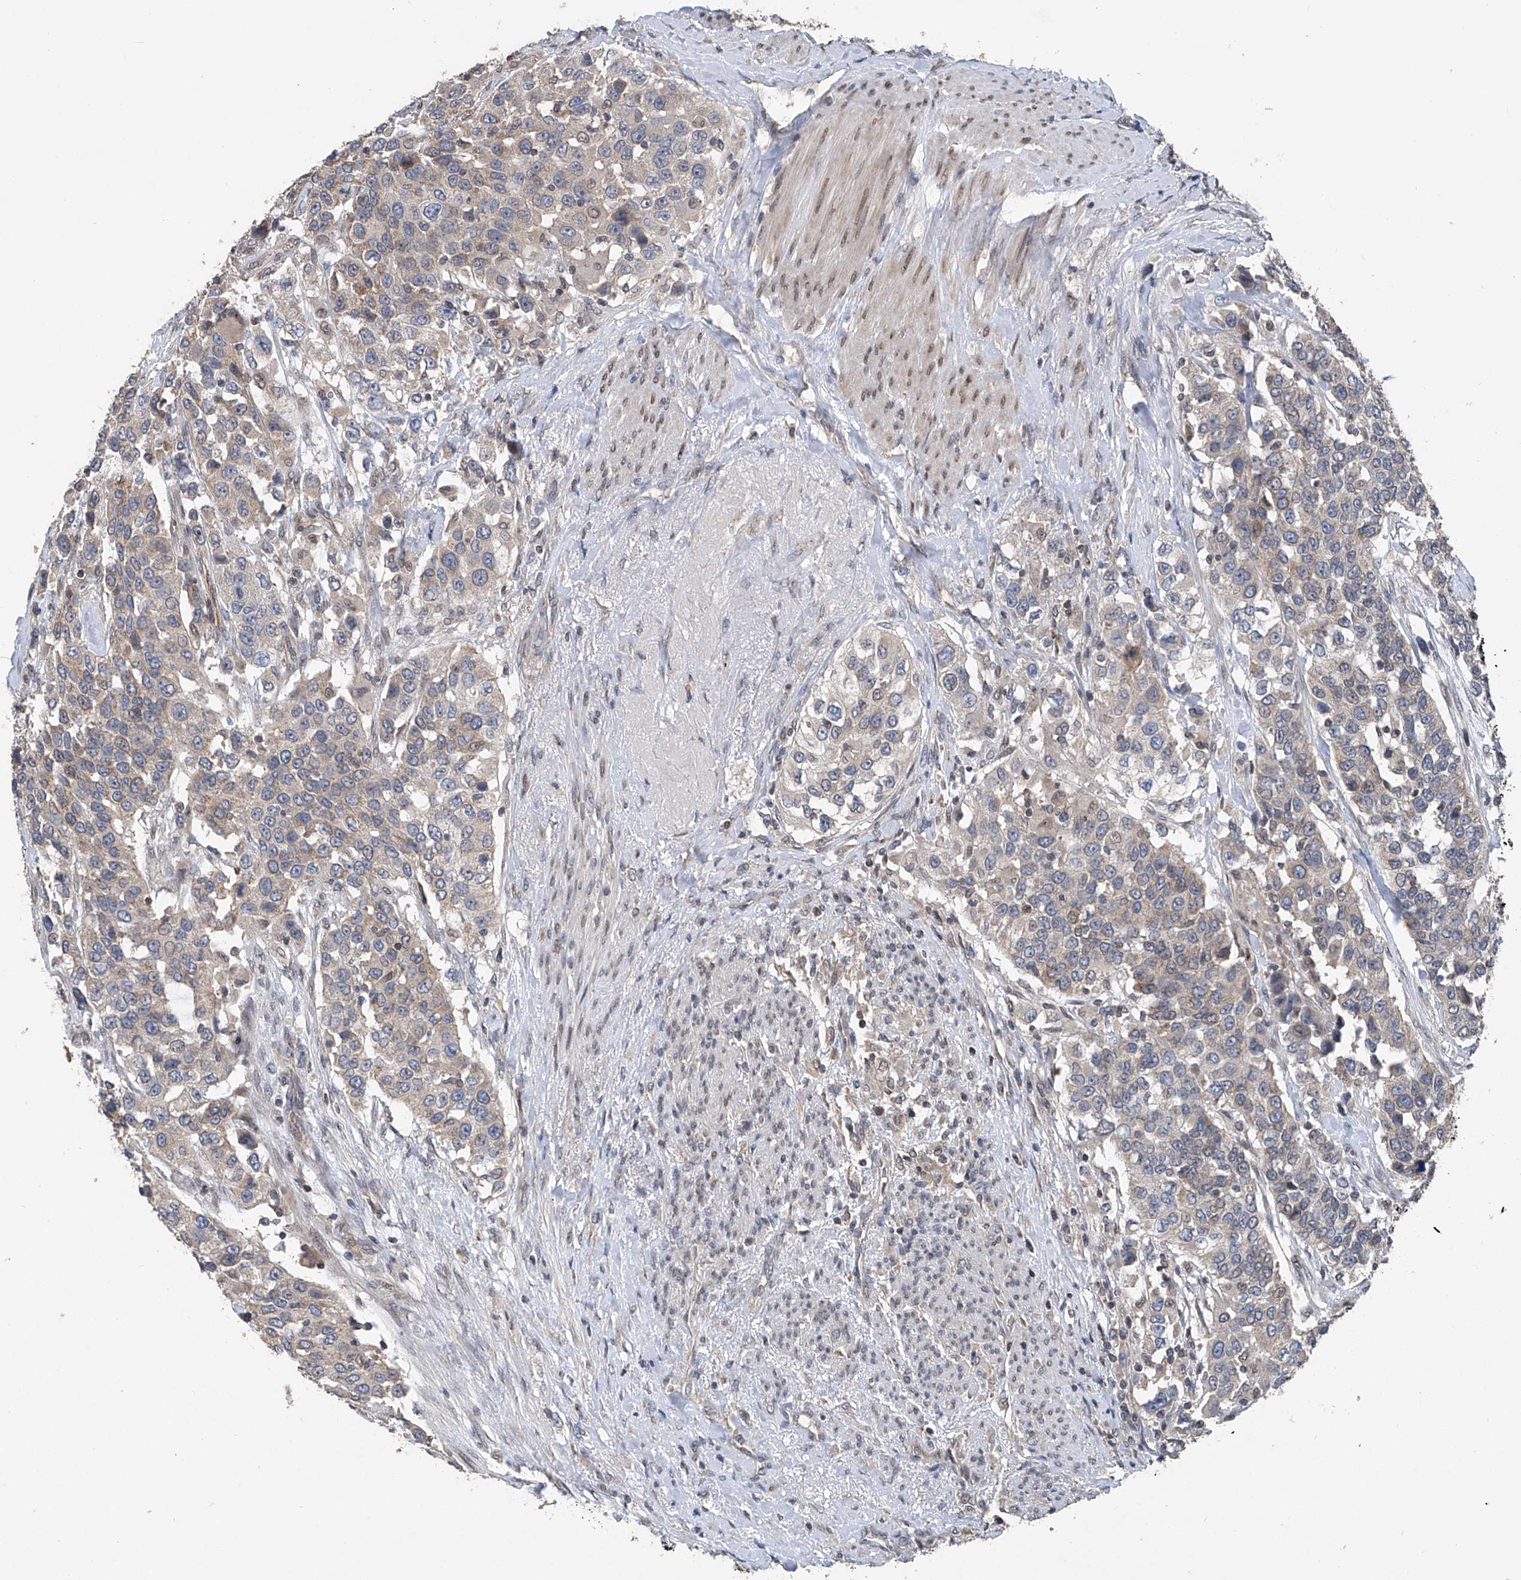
{"staining": {"intensity": "weak", "quantity": "<25%", "location": "cytoplasmic/membranous"}, "tissue": "urothelial cancer", "cell_type": "Tumor cells", "image_type": "cancer", "snomed": [{"axis": "morphology", "description": "Urothelial carcinoma, High grade"}, {"axis": "topography", "description": "Urinary bladder"}], "caption": "Protein analysis of urothelial cancer reveals no significant staining in tumor cells.", "gene": "BCKDHB", "patient": {"sex": "female", "age": 80}}